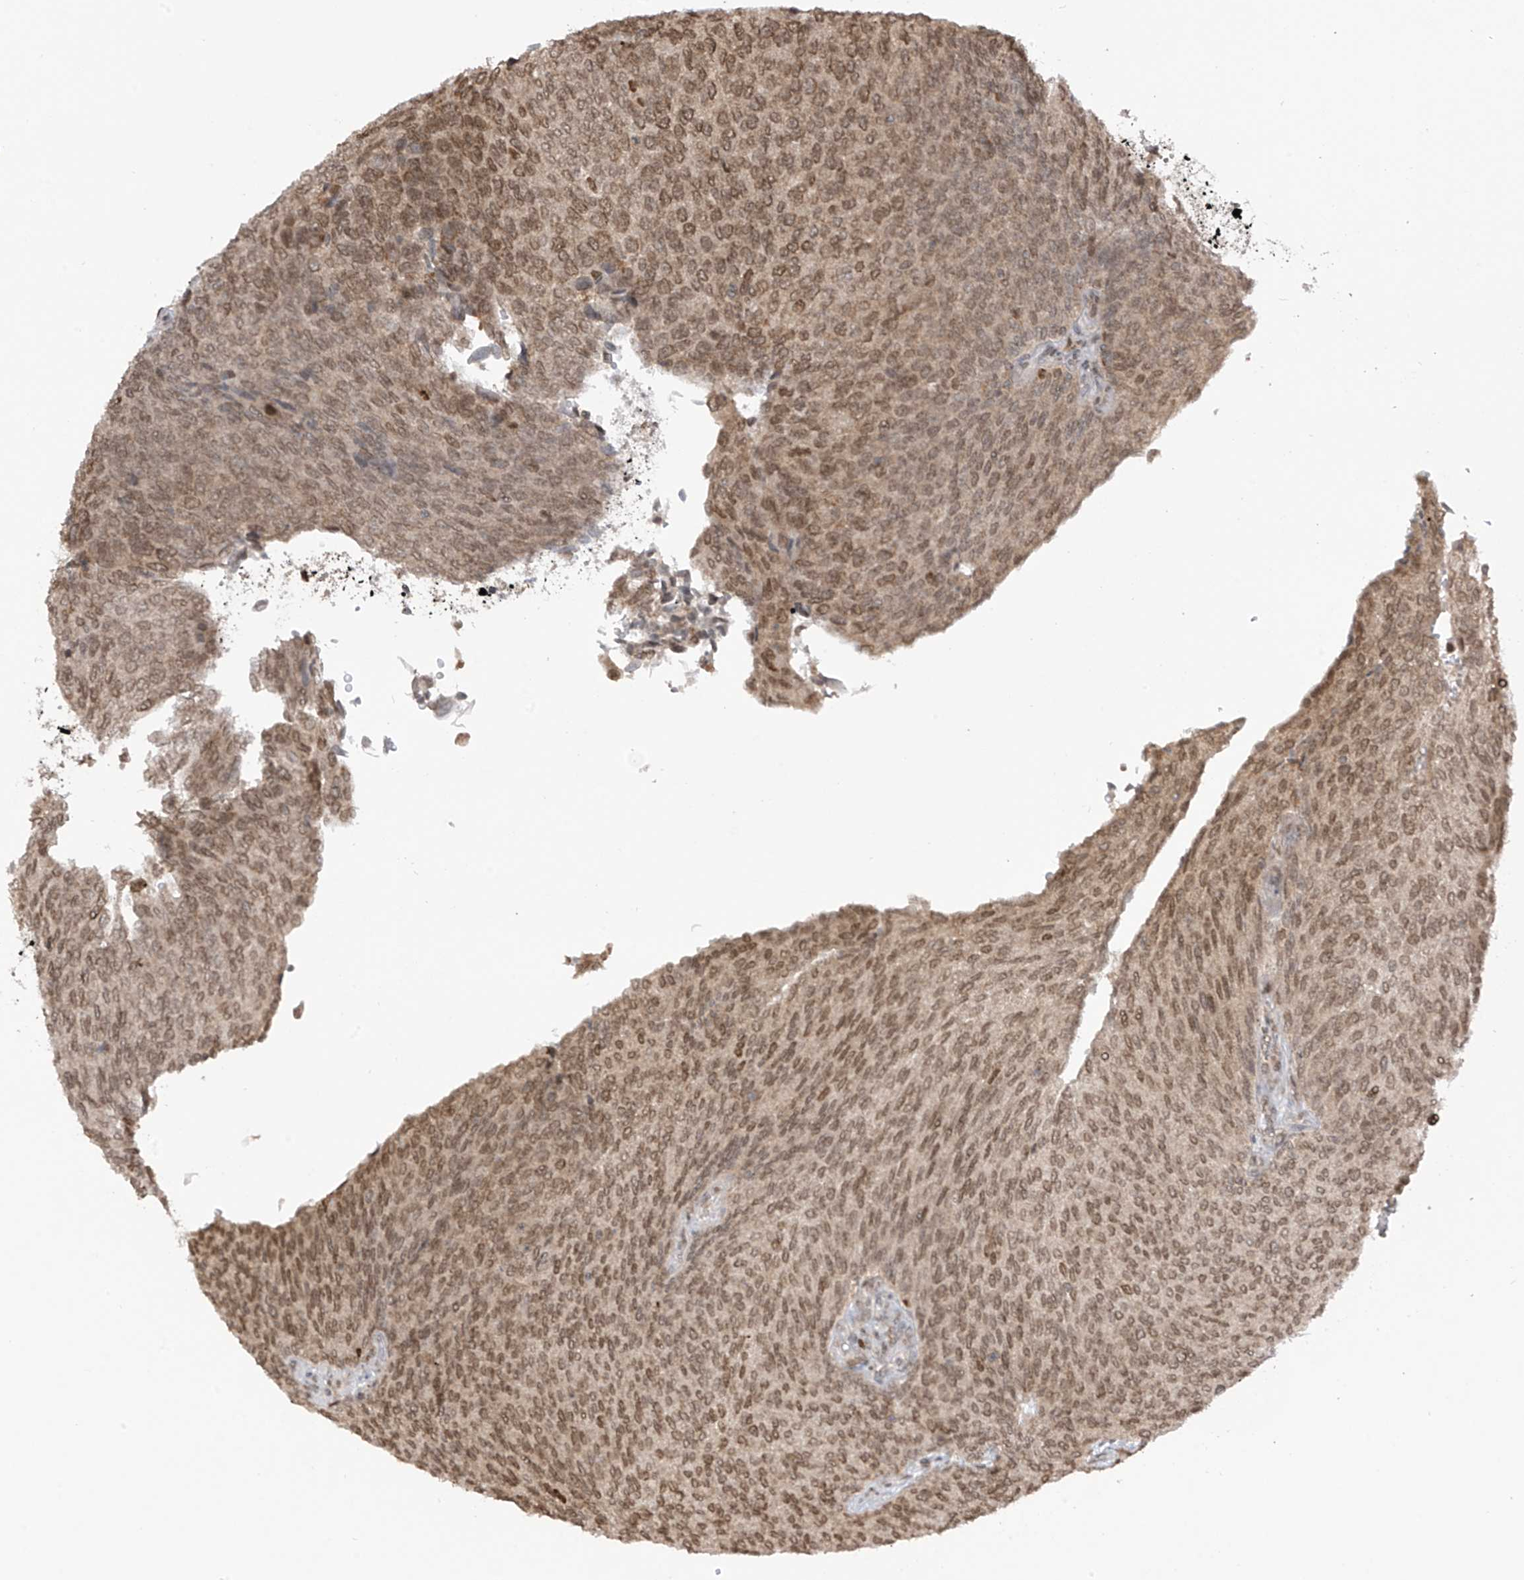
{"staining": {"intensity": "moderate", "quantity": ">75%", "location": "nuclear"}, "tissue": "urothelial cancer", "cell_type": "Tumor cells", "image_type": "cancer", "snomed": [{"axis": "morphology", "description": "Urothelial carcinoma, Low grade"}, {"axis": "topography", "description": "Urinary bladder"}], "caption": "The immunohistochemical stain shows moderate nuclear positivity in tumor cells of urothelial cancer tissue.", "gene": "KPNB1", "patient": {"sex": "female", "age": 79}}